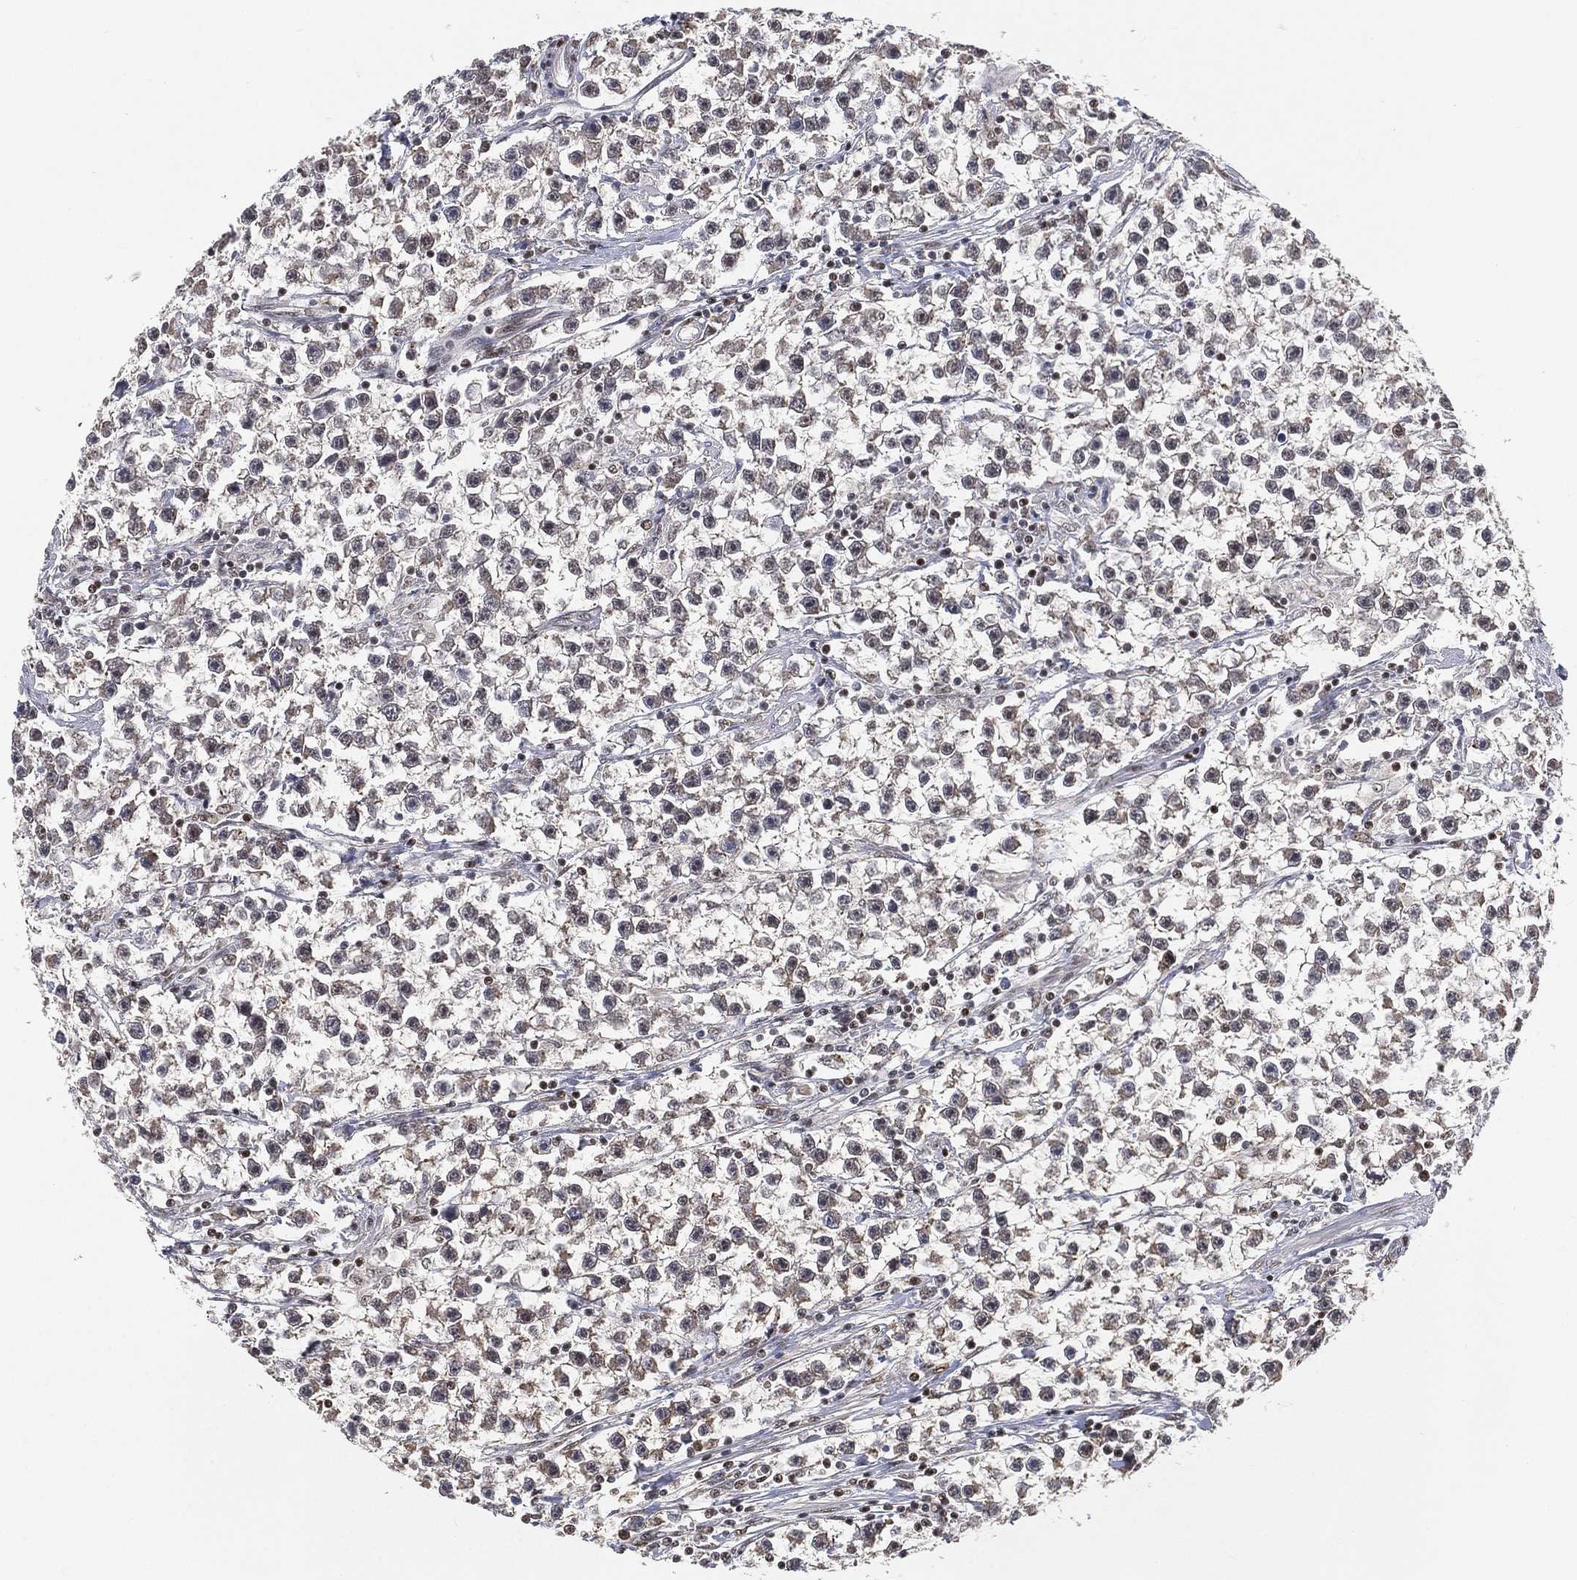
{"staining": {"intensity": "negative", "quantity": "none", "location": "none"}, "tissue": "testis cancer", "cell_type": "Tumor cells", "image_type": "cancer", "snomed": [{"axis": "morphology", "description": "Seminoma, NOS"}, {"axis": "topography", "description": "Testis"}], "caption": "Immunohistochemistry (IHC) of testis seminoma demonstrates no positivity in tumor cells.", "gene": "CRTC3", "patient": {"sex": "male", "age": 59}}